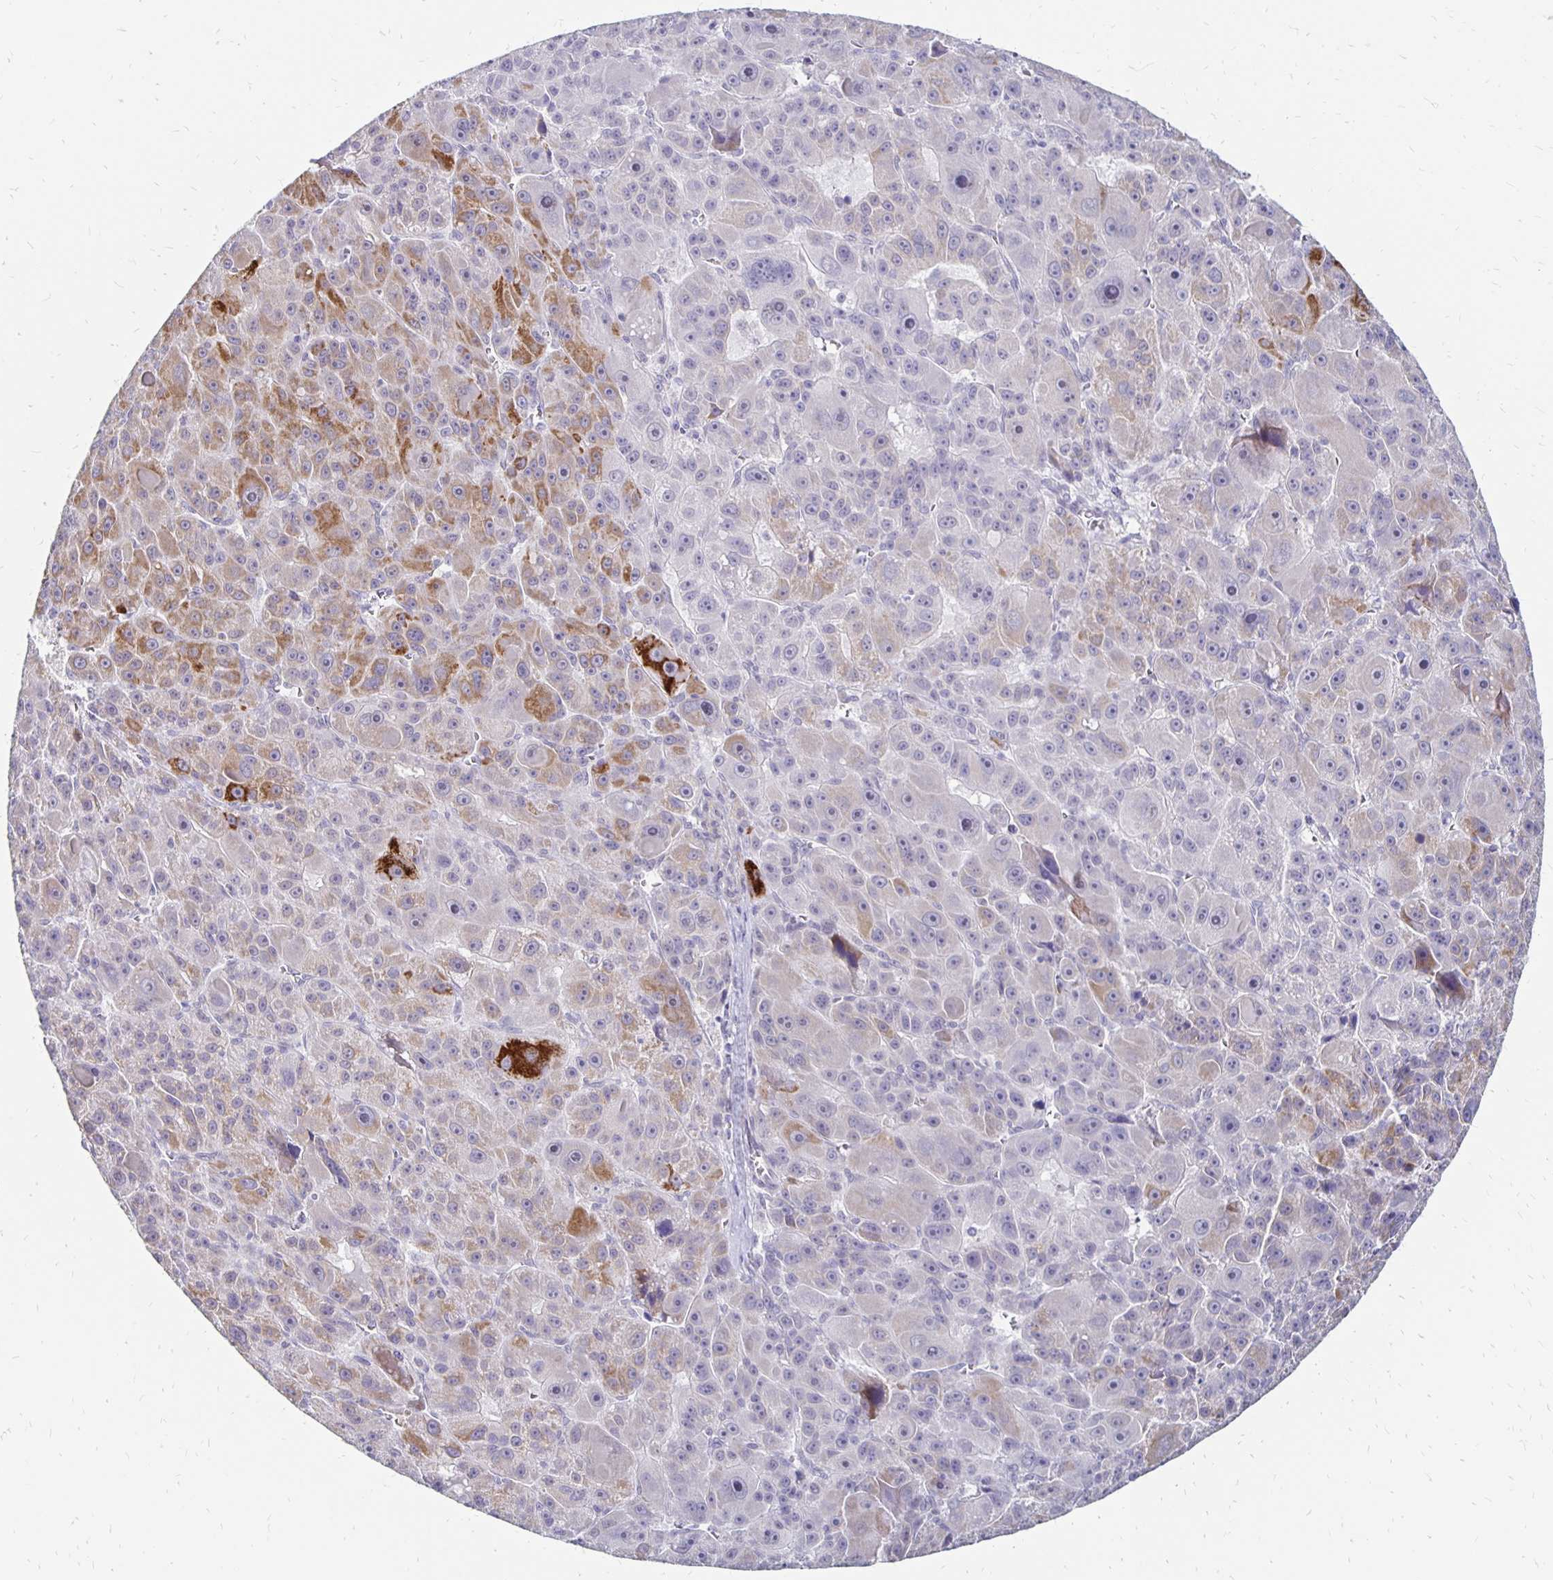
{"staining": {"intensity": "strong", "quantity": "25%-75%", "location": "cytoplasmic/membranous"}, "tissue": "liver cancer", "cell_type": "Tumor cells", "image_type": "cancer", "snomed": [{"axis": "morphology", "description": "Carcinoma, Hepatocellular, NOS"}, {"axis": "topography", "description": "Liver"}], "caption": "A high-resolution image shows immunohistochemistry (IHC) staining of hepatocellular carcinoma (liver), which demonstrates strong cytoplasmic/membranous expression in about 25%-75% of tumor cells.", "gene": "ATOSB", "patient": {"sex": "male", "age": 76}}